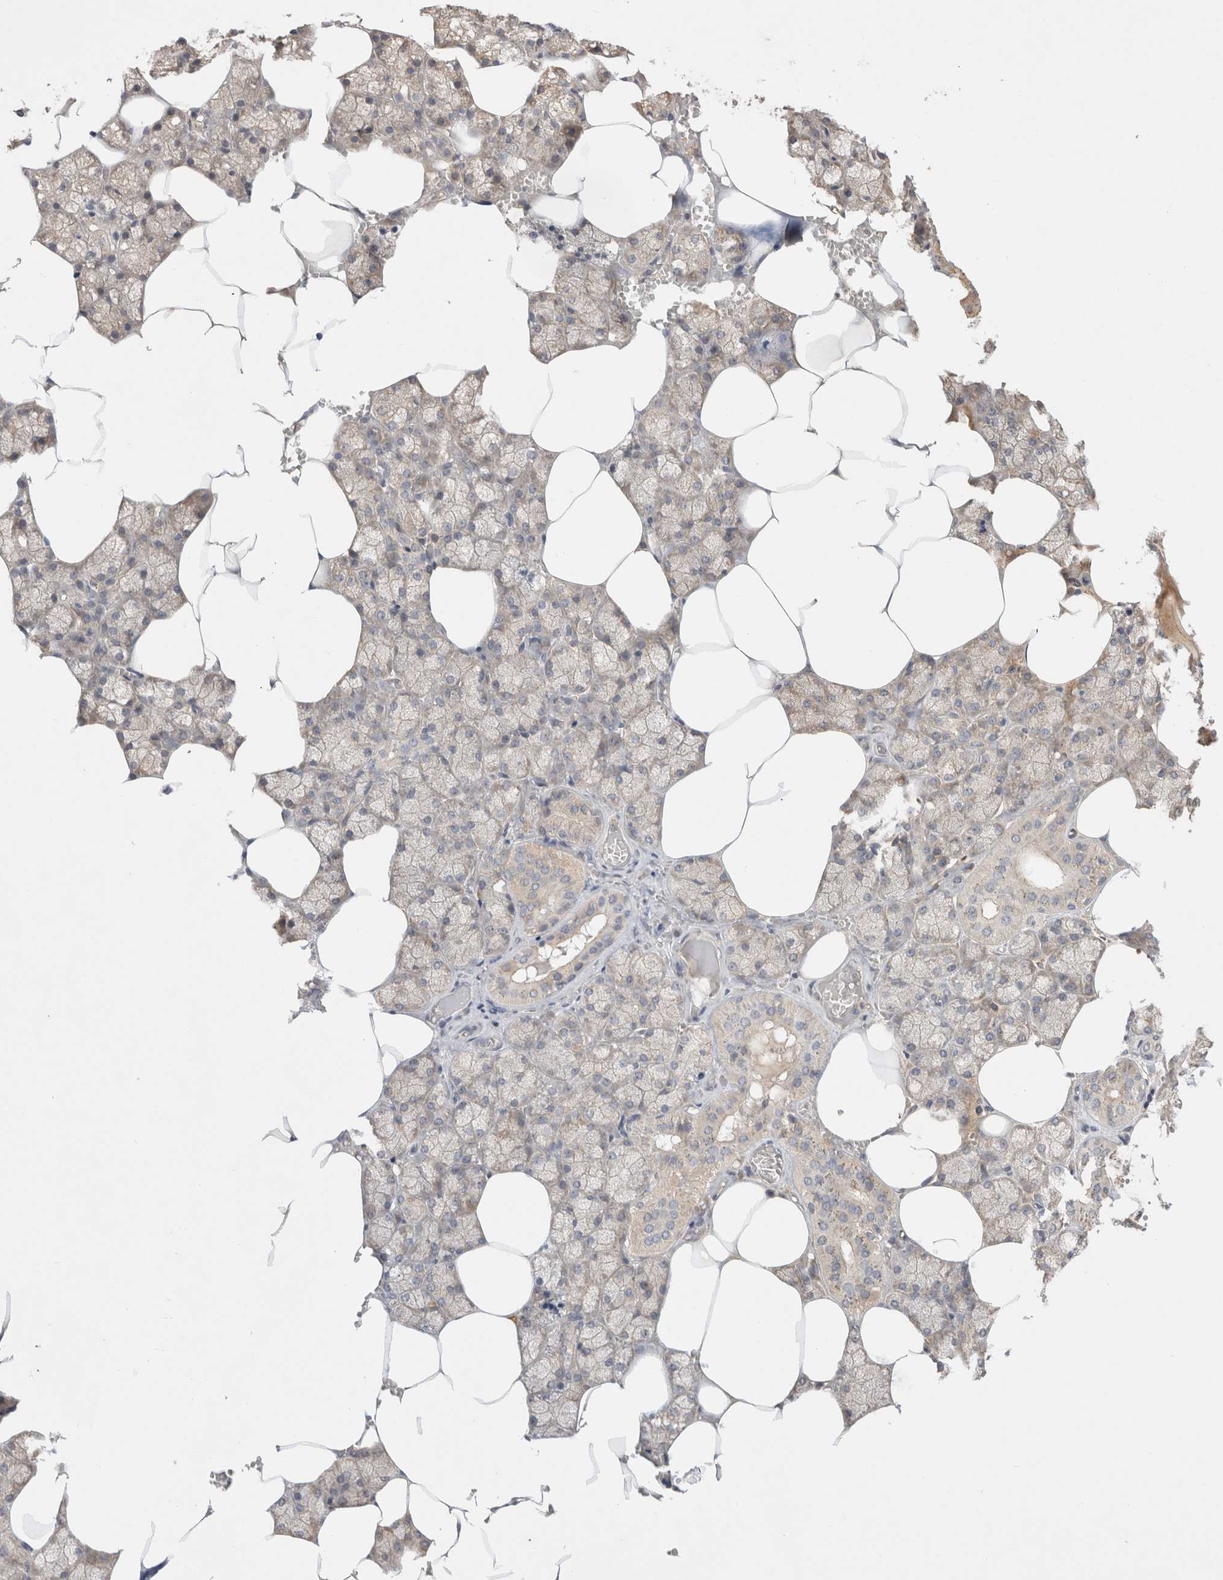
{"staining": {"intensity": "weak", "quantity": "25%-75%", "location": "cytoplasmic/membranous"}, "tissue": "salivary gland", "cell_type": "Glandular cells", "image_type": "normal", "snomed": [{"axis": "morphology", "description": "Normal tissue, NOS"}, {"axis": "topography", "description": "Salivary gland"}], "caption": "DAB immunohistochemical staining of unremarkable human salivary gland displays weak cytoplasmic/membranous protein positivity in approximately 25%-75% of glandular cells.", "gene": "YES1", "patient": {"sex": "male", "age": 62}}